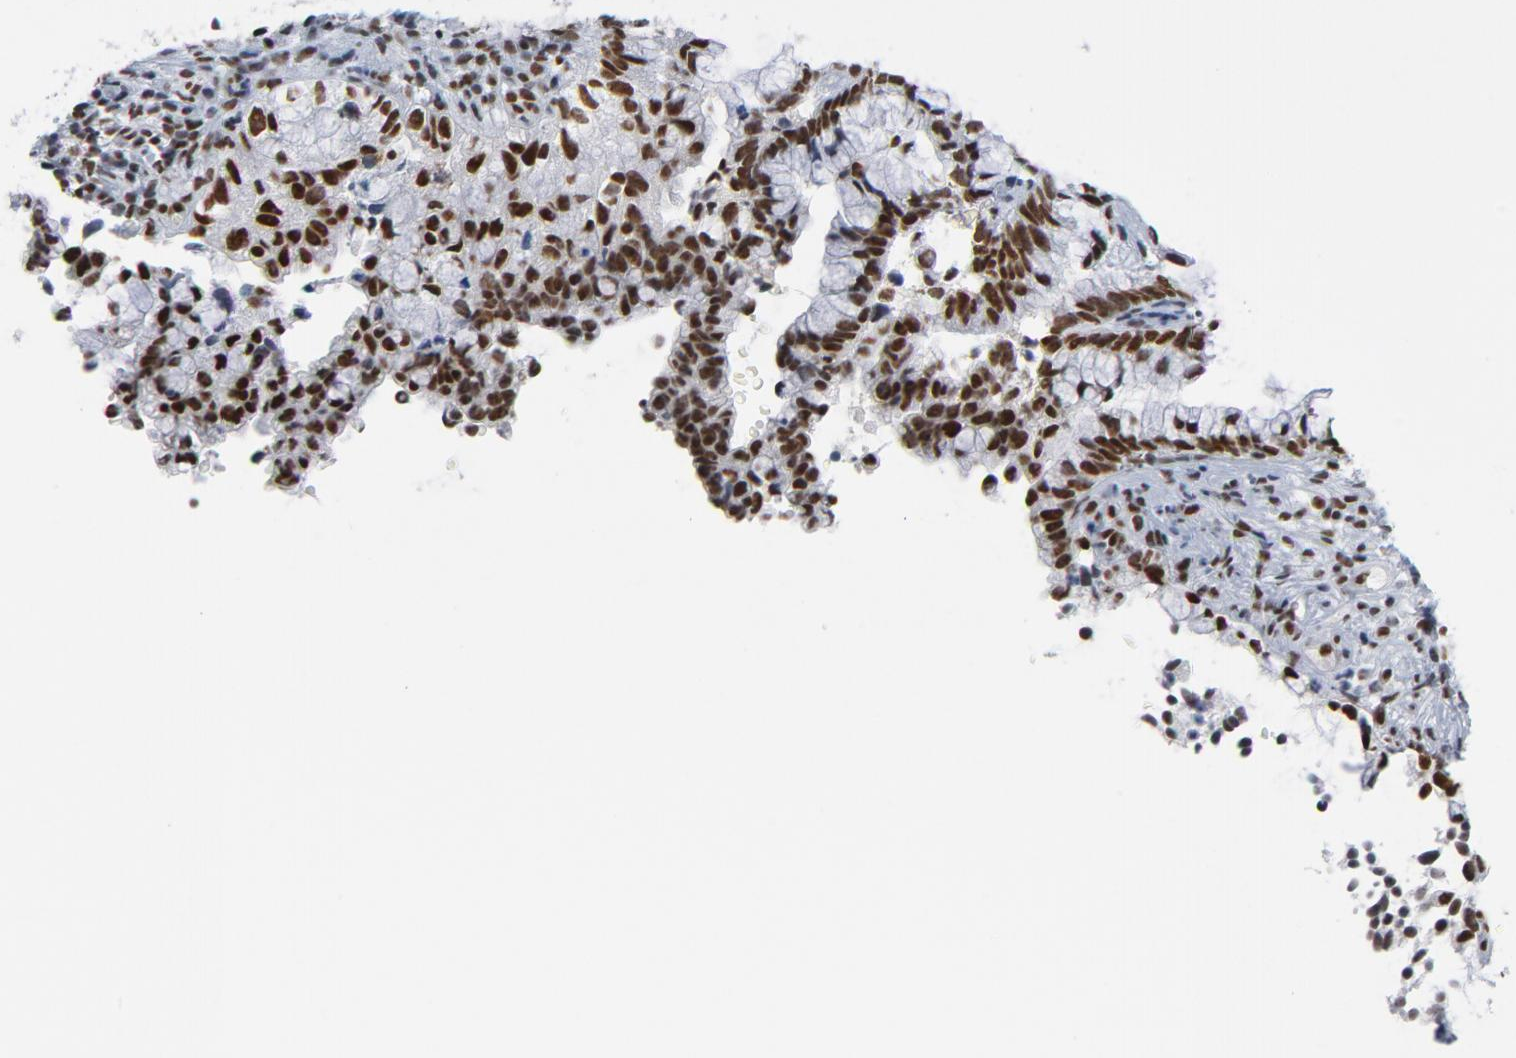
{"staining": {"intensity": "strong", "quantity": ">75%", "location": "nuclear"}, "tissue": "cervical cancer", "cell_type": "Tumor cells", "image_type": "cancer", "snomed": [{"axis": "morphology", "description": "Adenocarcinoma, NOS"}, {"axis": "topography", "description": "Cervix"}], "caption": "The histopathology image exhibits immunohistochemical staining of adenocarcinoma (cervical). There is strong nuclear staining is appreciated in about >75% of tumor cells.", "gene": "CSTF2", "patient": {"sex": "female", "age": 44}}